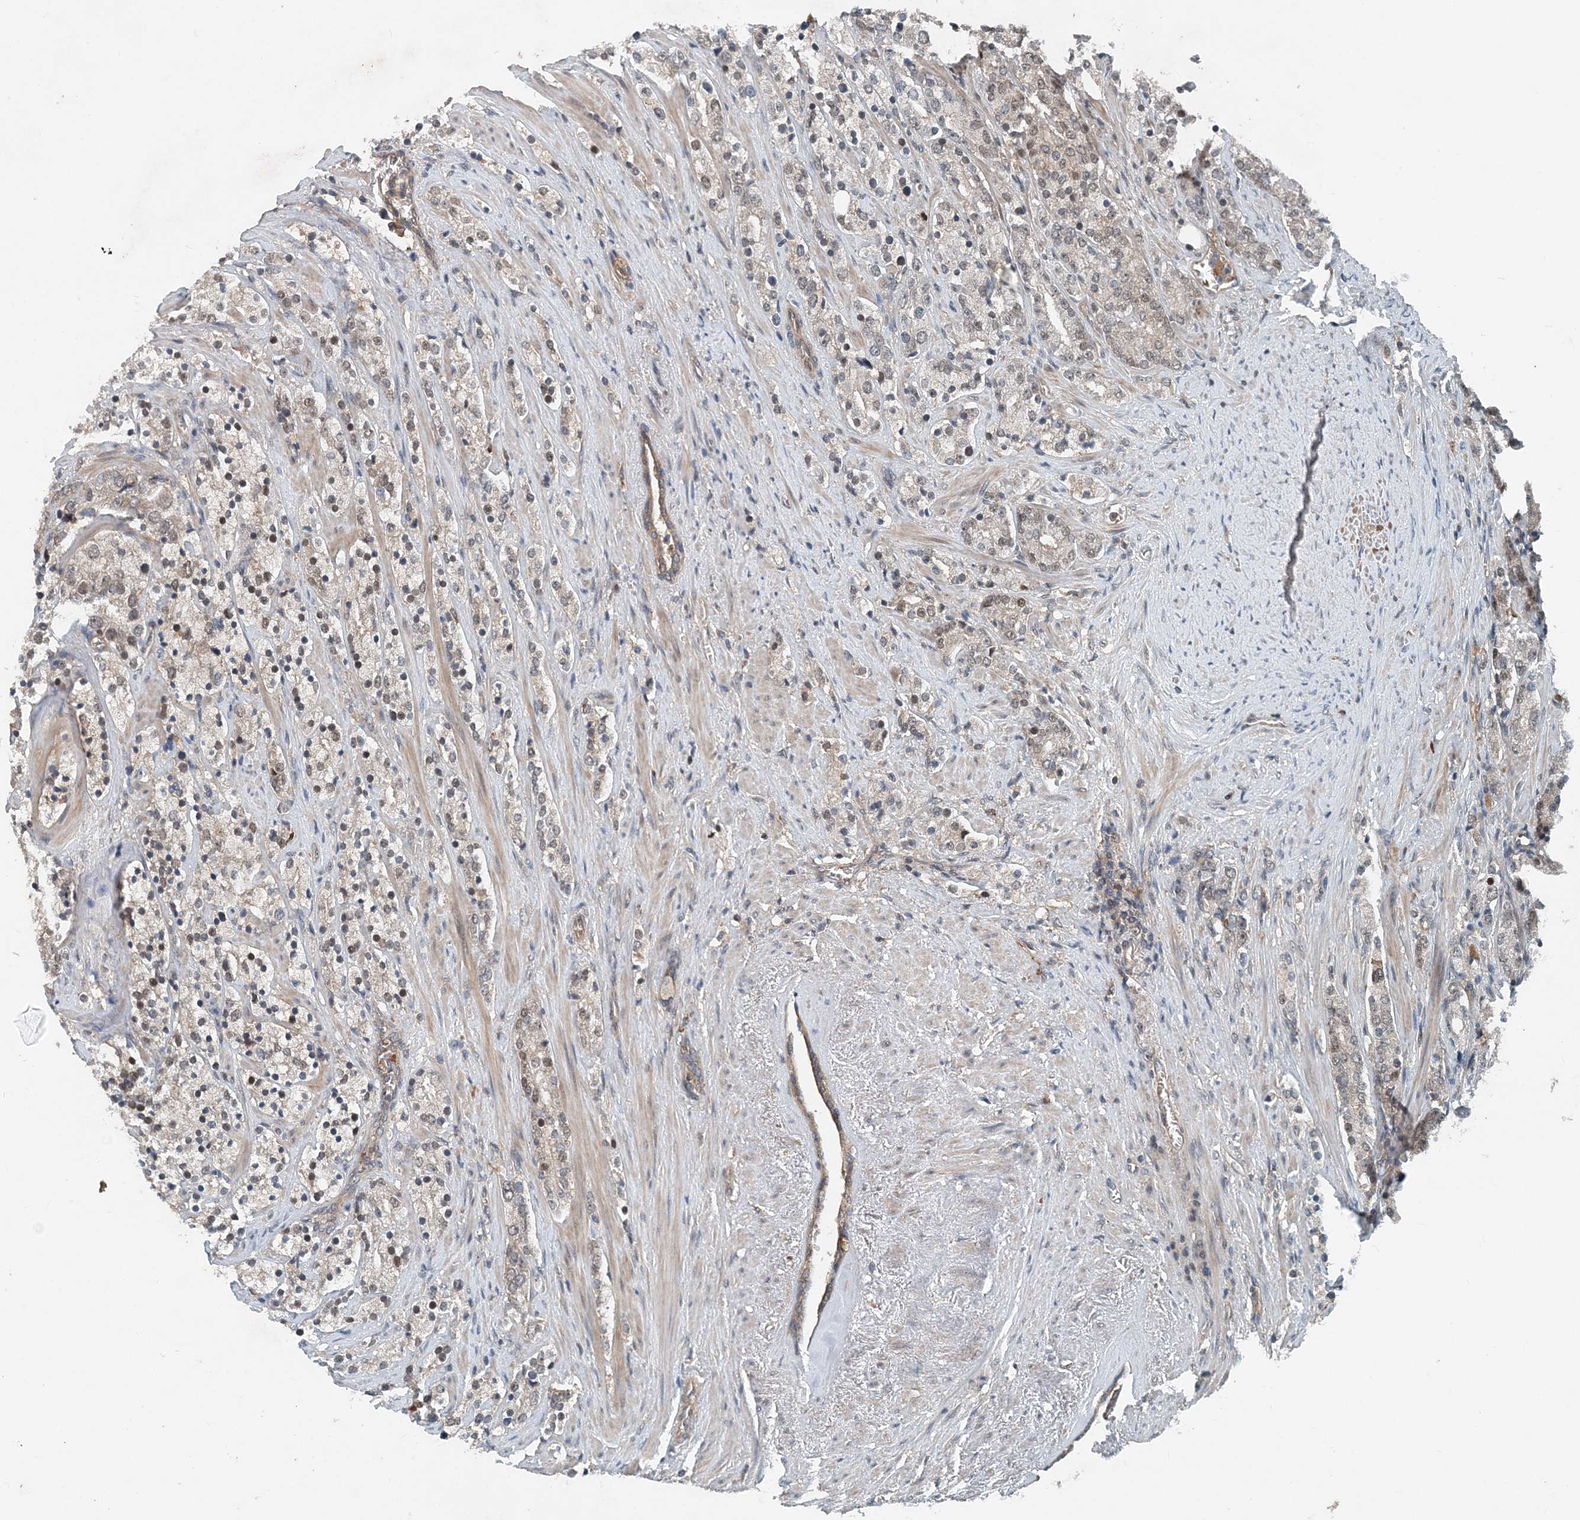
{"staining": {"intensity": "weak", "quantity": "25%-75%", "location": "nuclear"}, "tissue": "prostate cancer", "cell_type": "Tumor cells", "image_type": "cancer", "snomed": [{"axis": "morphology", "description": "Adenocarcinoma, High grade"}, {"axis": "topography", "description": "Prostate"}], "caption": "The histopathology image demonstrates staining of adenocarcinoma (high-grade) (prostate), revealing weak nuclear protein staining (brown color) within tumor cells.", "gene": "SMPD3", "patient": {"sex": "male", "age": 71}}